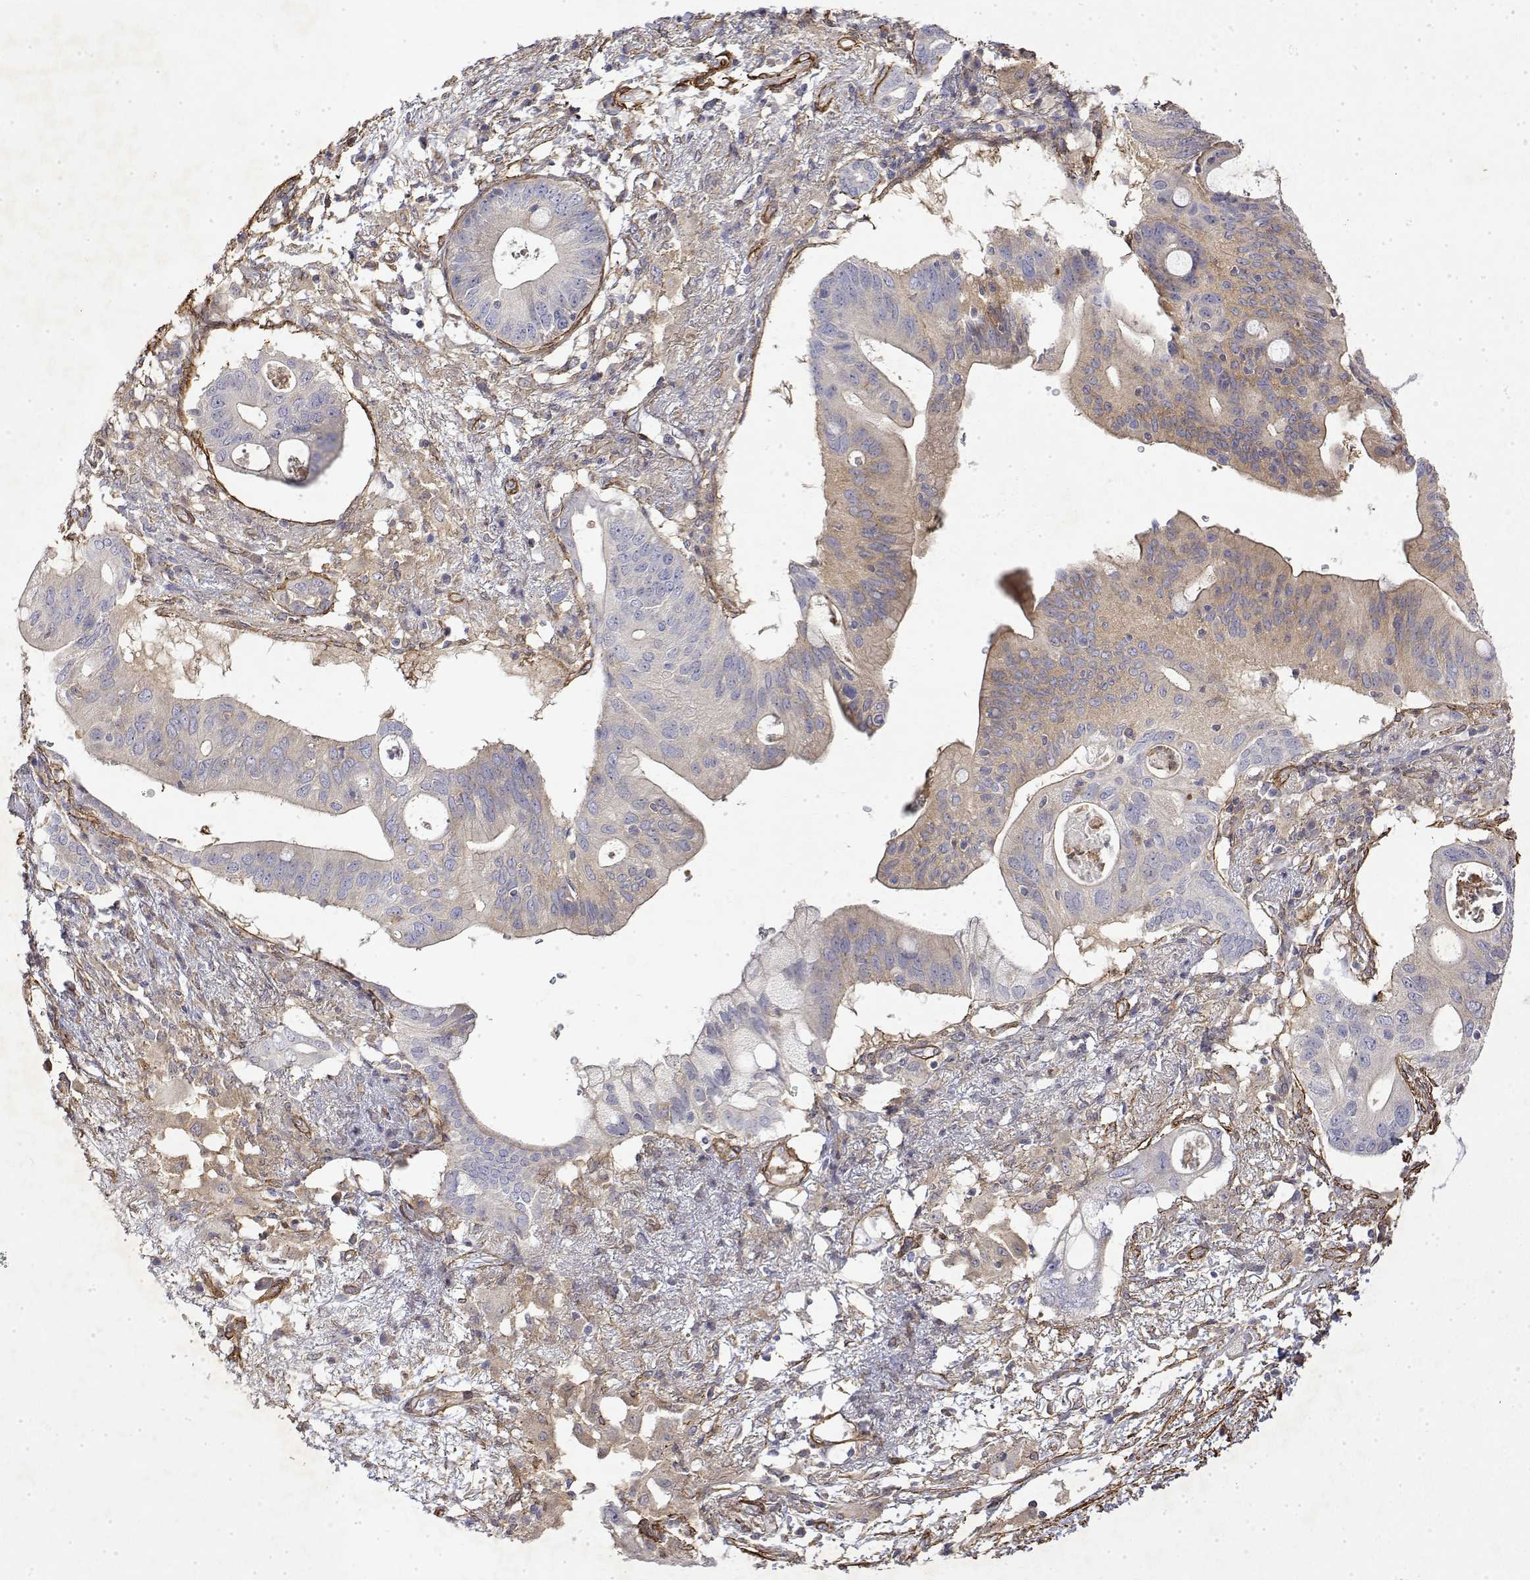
{"staining": {"intensity": "weak", "quantity": "<25%", "location": "cytoplasmic/membranous"}, "tissue": "pancreatic cancer", "cell_type": "Tumor cells", "image_type": "cancer", "snomed": [{"axis": "morphology", "description": "Adenocarcinoma, NOS"}, {"axis": "topography", "description": "Pancreas"}], "caption": "A micrograph of pancreatic cancer stained for a protein displays no brown staining in tumor cells.", "gene": "SOWAHD", "patient": {"sex": "female", "age": 72}}